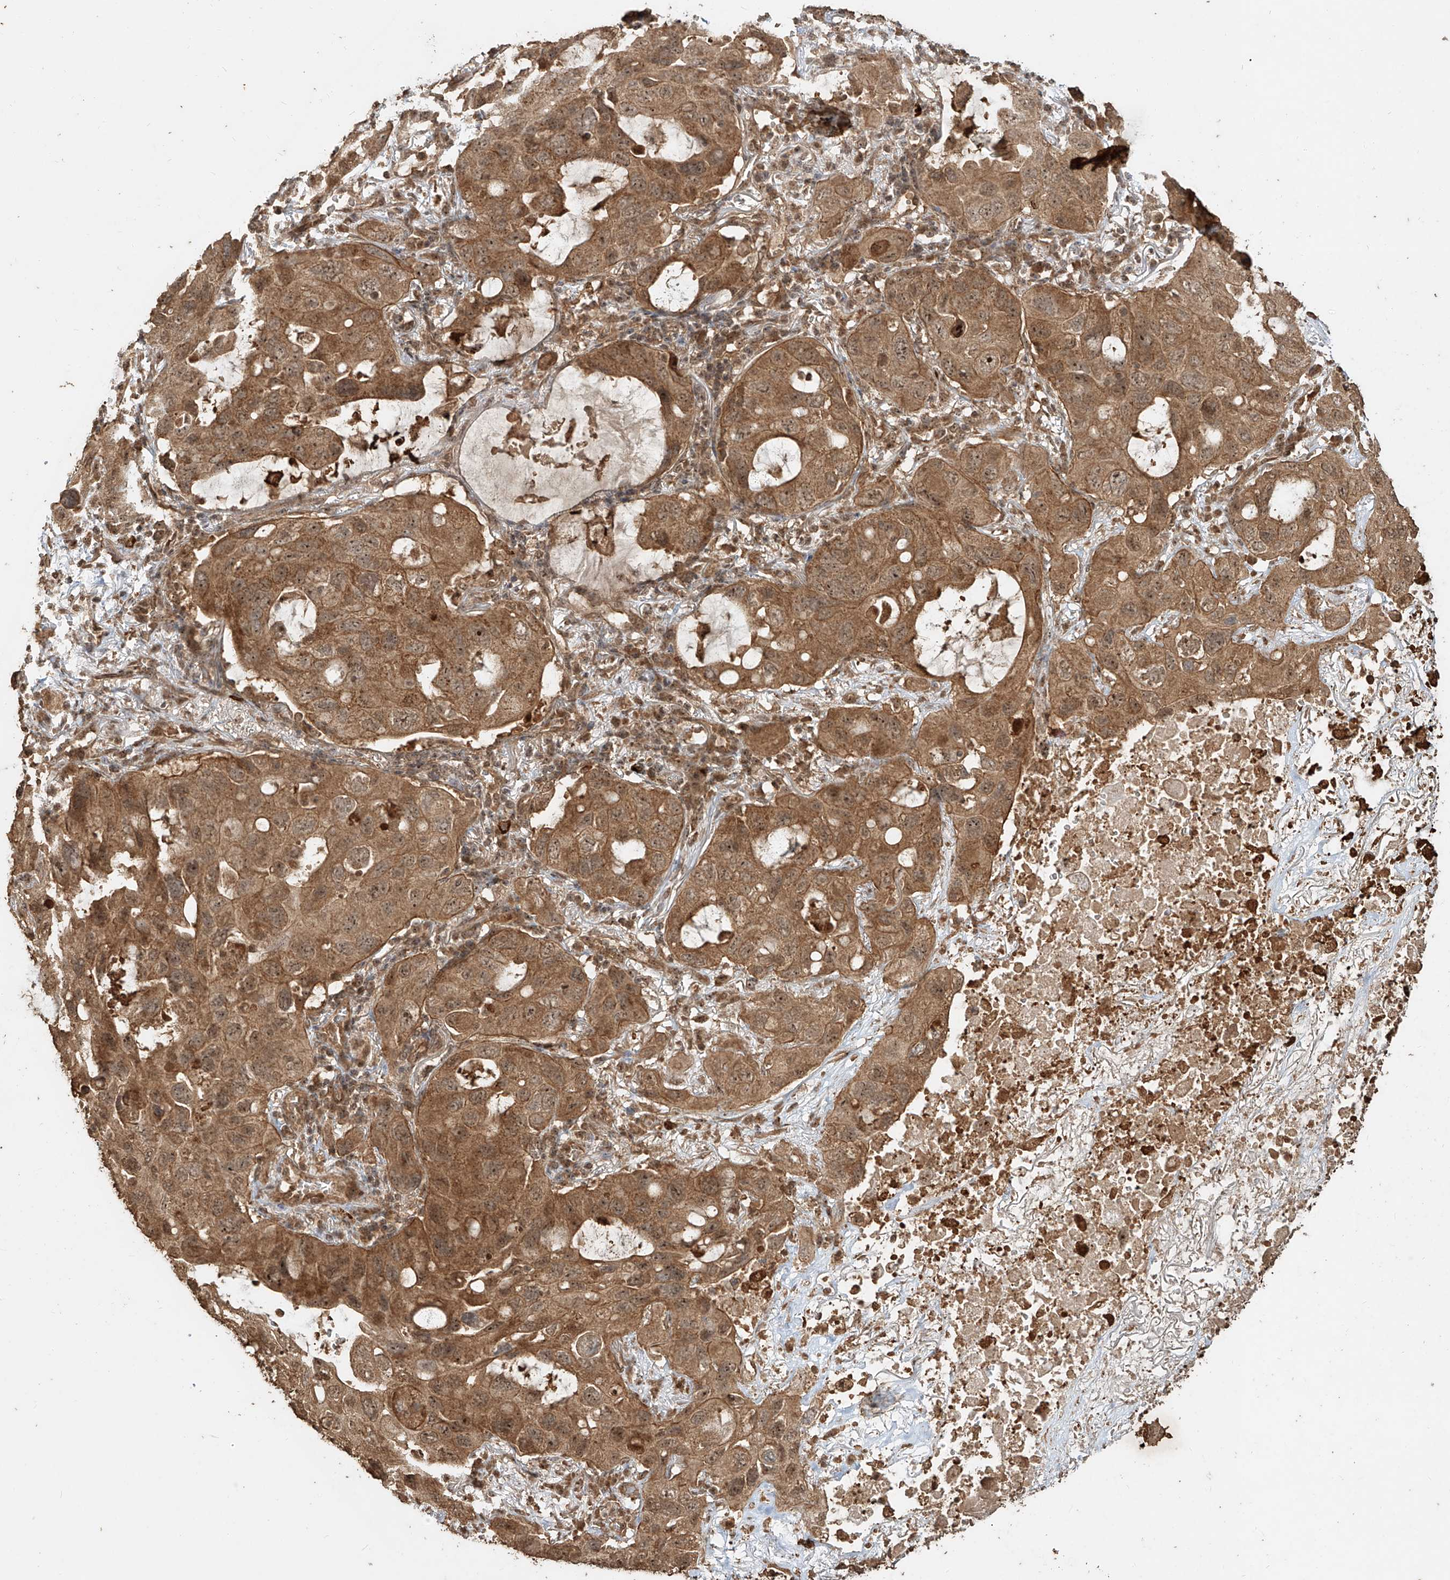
{"staining": {"intensity": "moderate", "quantity": ">75%", "location": "cytoplasmic/membranous,nuclear"}, "tissue": "lung cancer", "cell_type": "Tumor cells", "image_type": "cancer", "snomed": [{"axis": "morphology", "description": "Squamous cell carcinoma, NOS"}, {"axis": "topography", "description": "Lung"}], "caption": "The immunohistochemical stain labels moderate cytoplasmic/membranous and nuclear staining in tumor cells of squamous cell carcinoma (lung) tissue. (Brightfield microscopy of DAB IHC at high magnification).", "gene": "ZNF660", "patient": {"sex": "female", "age": 73}}